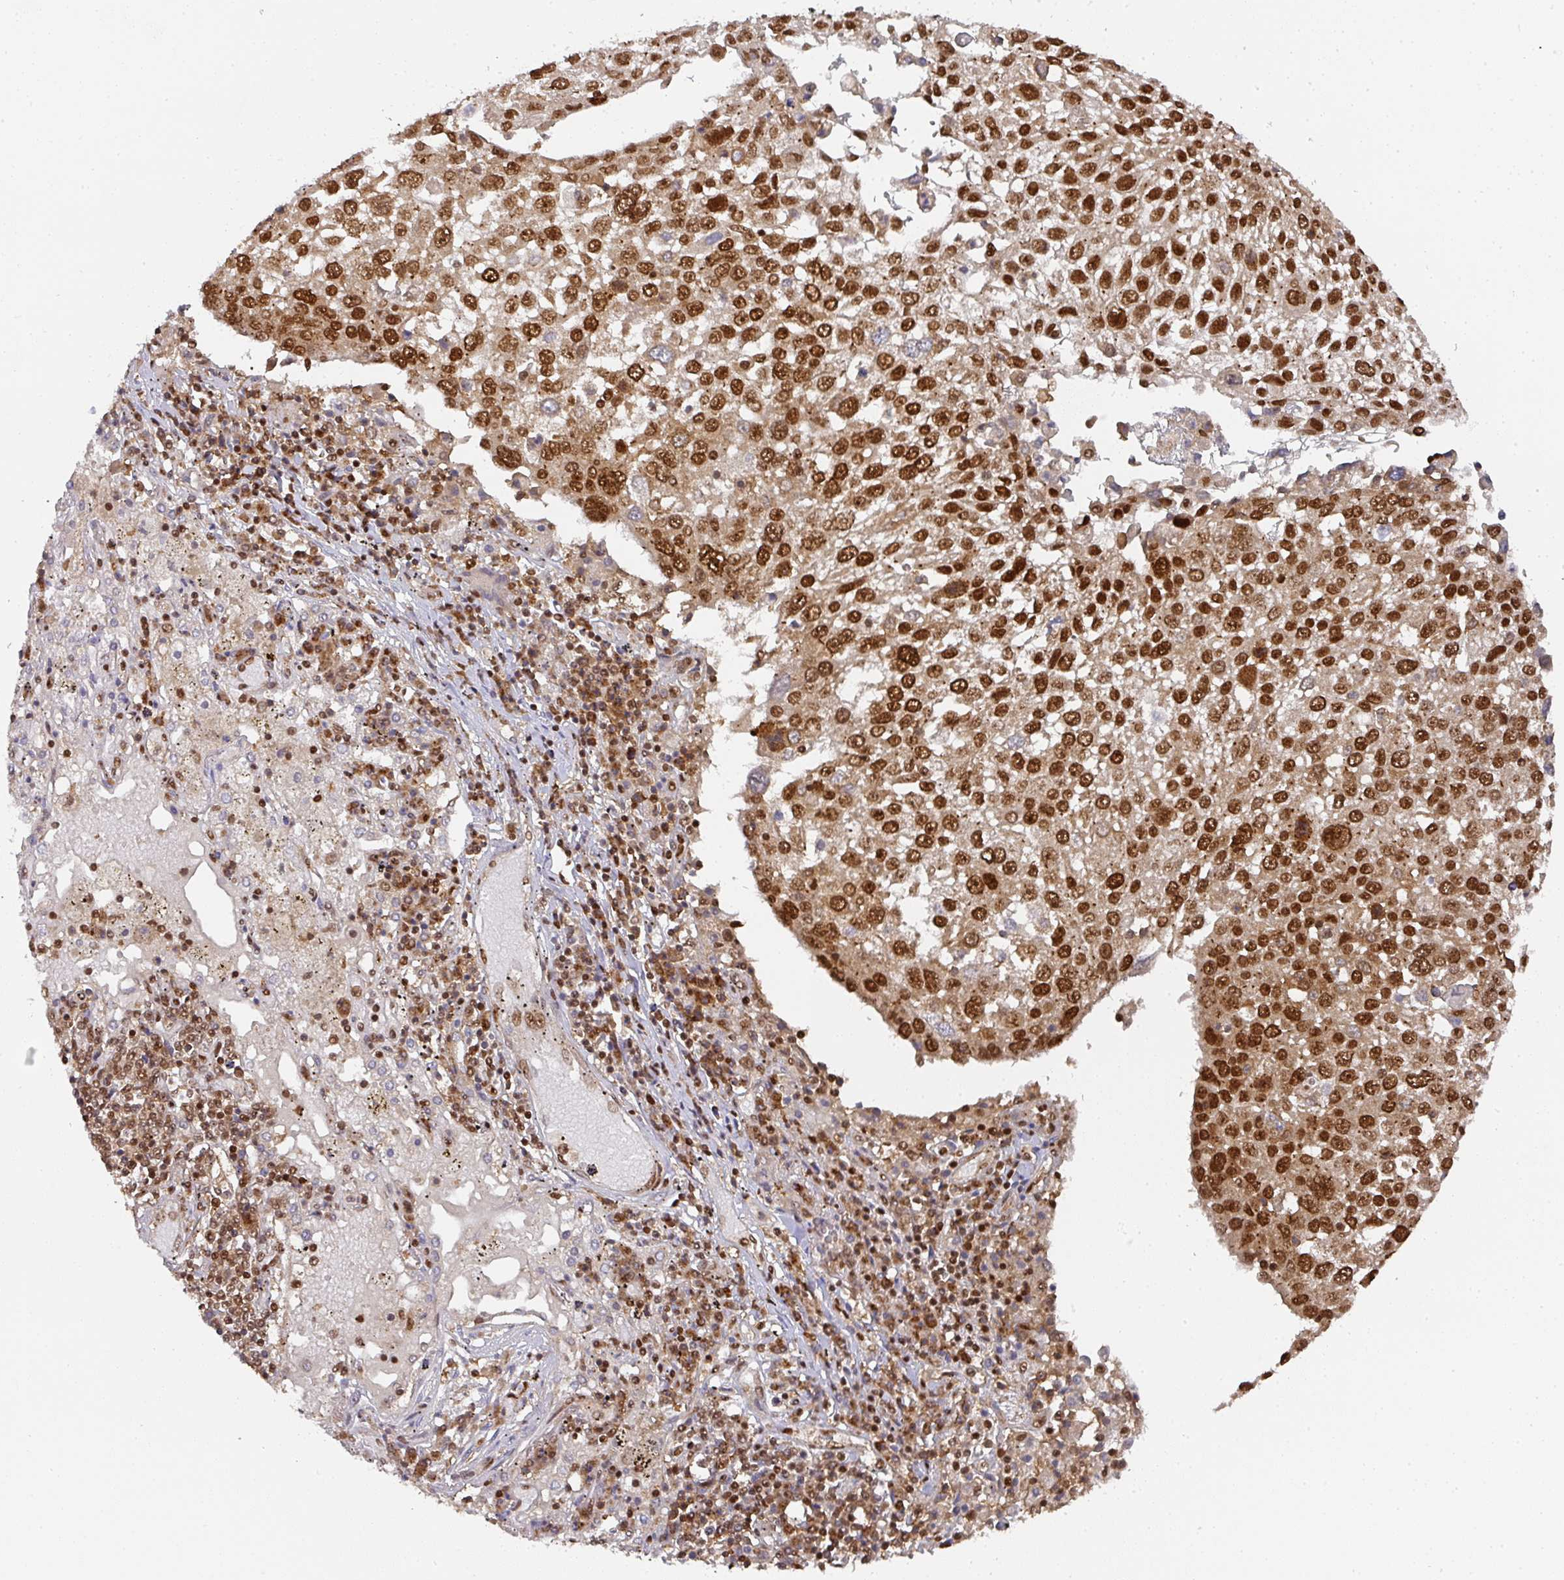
{"staining": {"intensity": "strong", "quantity": ">75%", "location": "nuclear"}, "tissue": "lung cancer", "cell_type": "Tumor cells", "image_type": "cancer", "snomed": [{"axis": "morphology", "description": "Squamous cell carcinoma, NOS"}, {"axis": "topography", "description": "Lung"}], "caption": "The photomicrograph demonstrates staining of lung squamous cell carcinoma, revealing strong nuclear protein positivity (brown color) within tumor cells.", "gene": "DIDO1", "patient": {"sex": "male", "age": 65}}